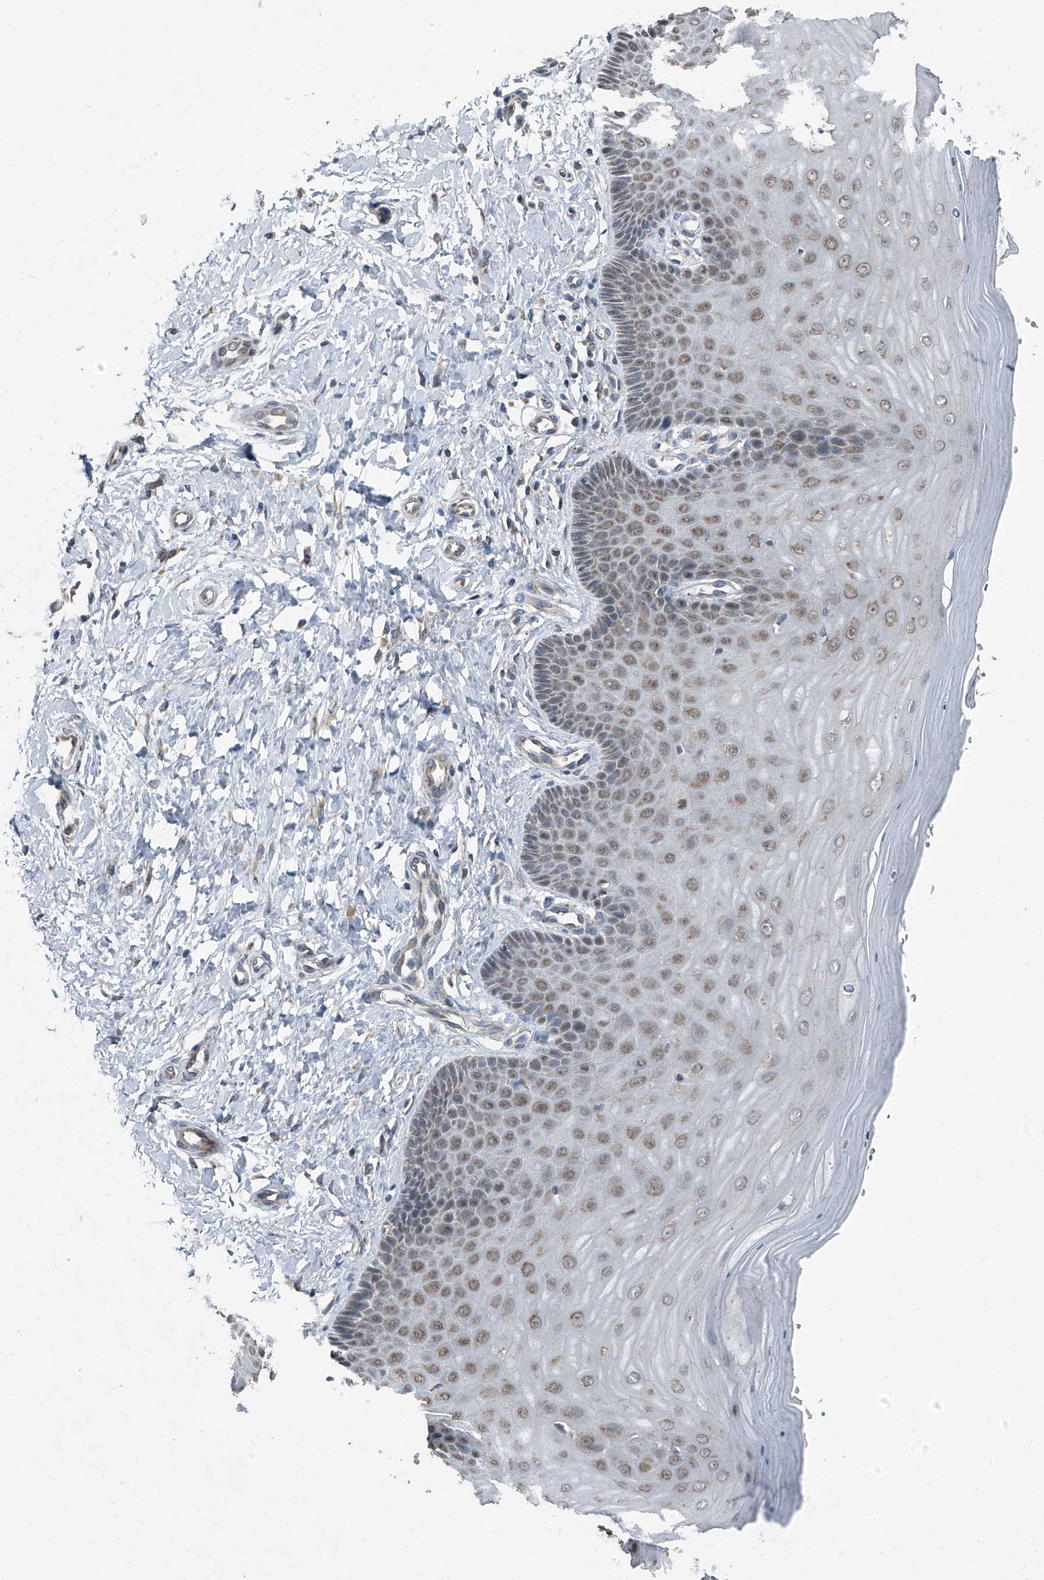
{"staining": {"intensity": "moderate", "quantity": "25%-75%", "location": "cytoplasmic/membranous"}, "tissue": "cervix", "cell_type": "Glandular cells", "image_type": "normal", "snomed": [{"axis": "morphology", "description": "Normal tissue, NOS"}, {"axis": "topography", "description": "Cervix"}], "caption": "Immunohistochemical staining of benign human cervix exhibits moderate cytoplasmic/membranous protein expression in approximately 25%-75% of glandular cells.", "gene": "CHRNA7", "patient": {"sex": "female", "age": 55}}